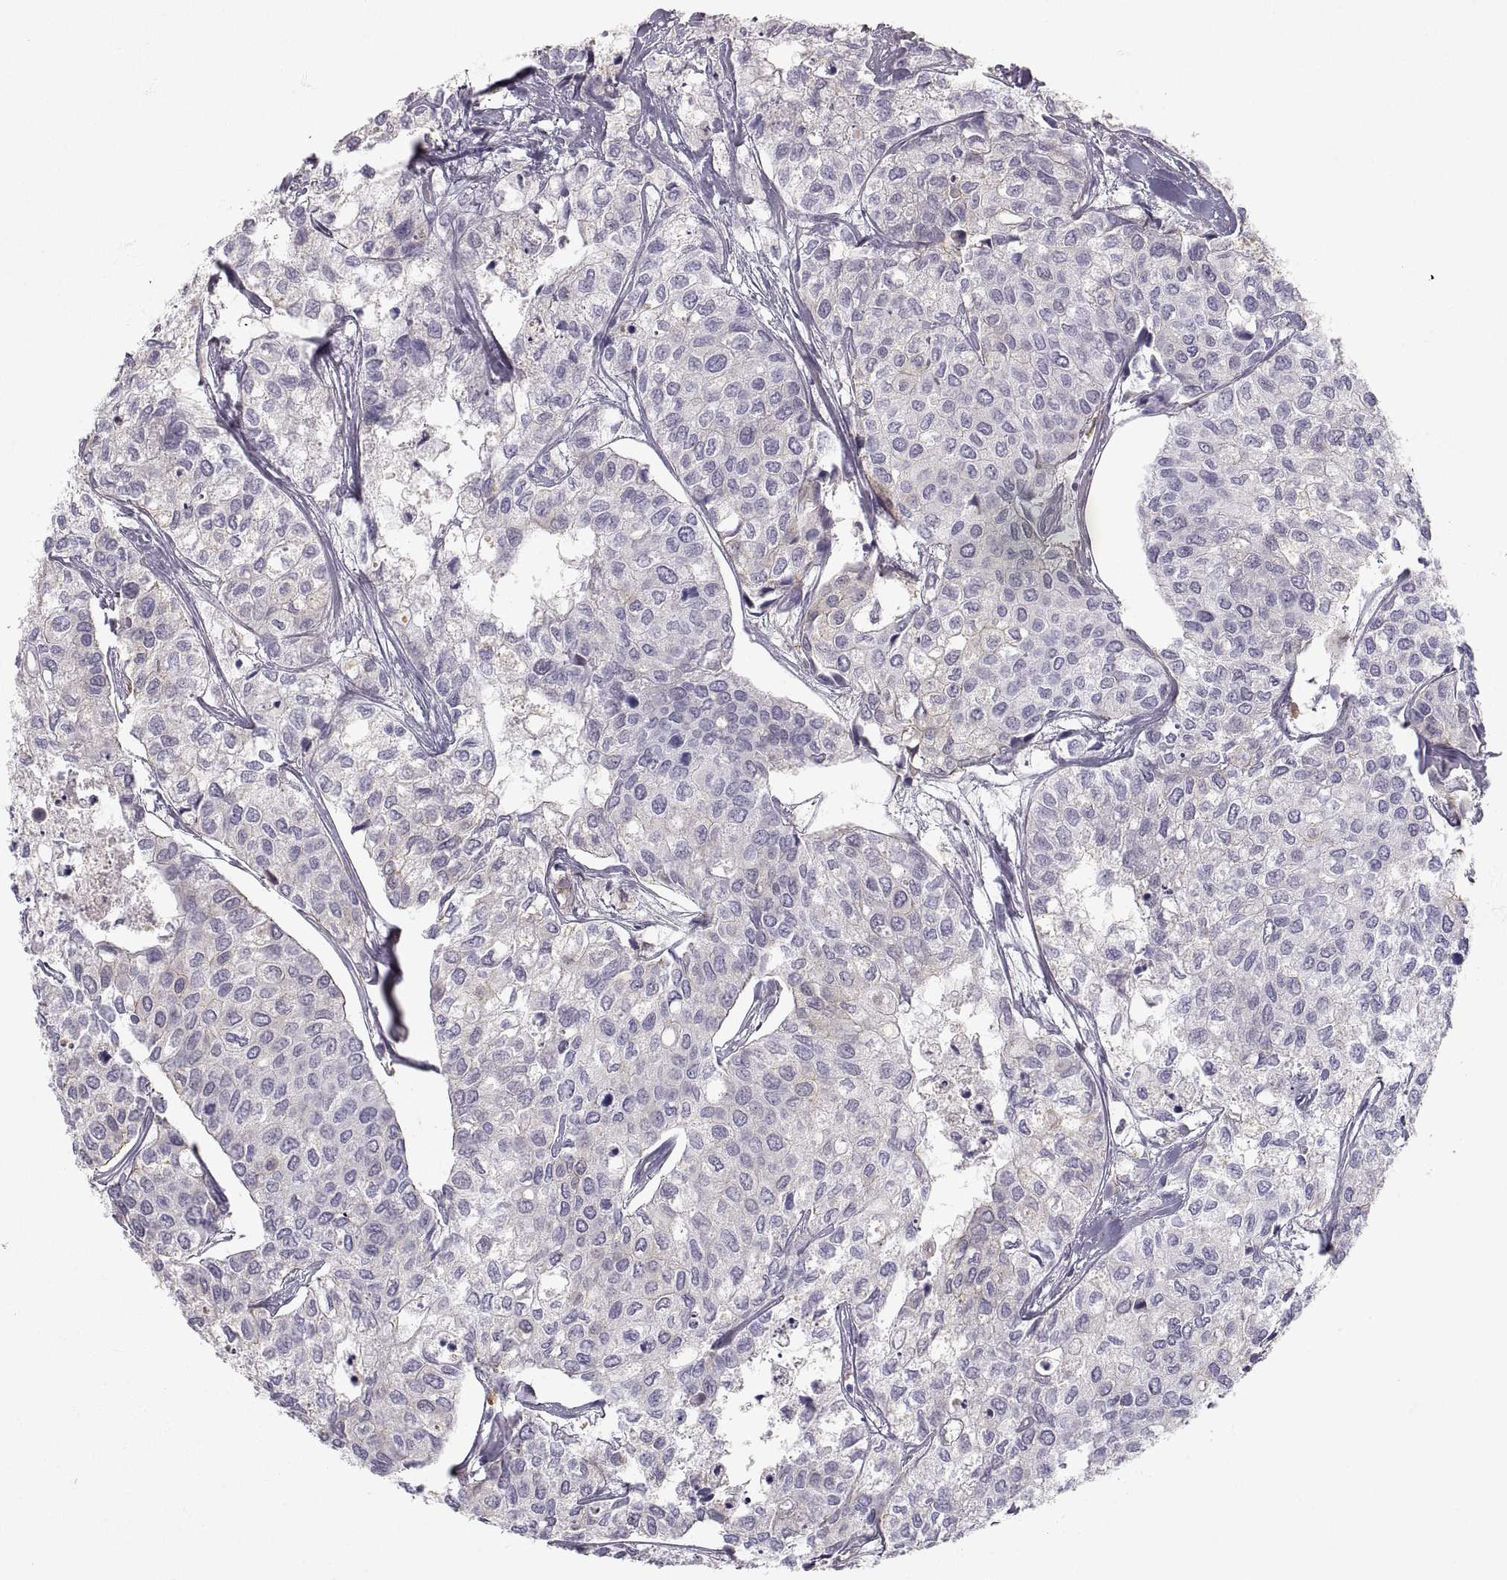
{"staining": {"intensity": "weak", "quantity": "<25%", "location": "cytoplasmic/membranous"}, "tissue": "urothelial cancer", "cell_type": "Tumor cells", "image_type": "cancer", "snomed": [{"axis": "morphology", "description": "Urothelial carcinoma, High grade"}, {"axis": "topography", "description": "Urinary bladder"}], "caption": "Immunohistochemical staining of human high-grade urothelial carcinoma demonstrates no significant staining in tumor cells.", "gene": "PGM5", "patient": {"sex": "male", "age": 73}}